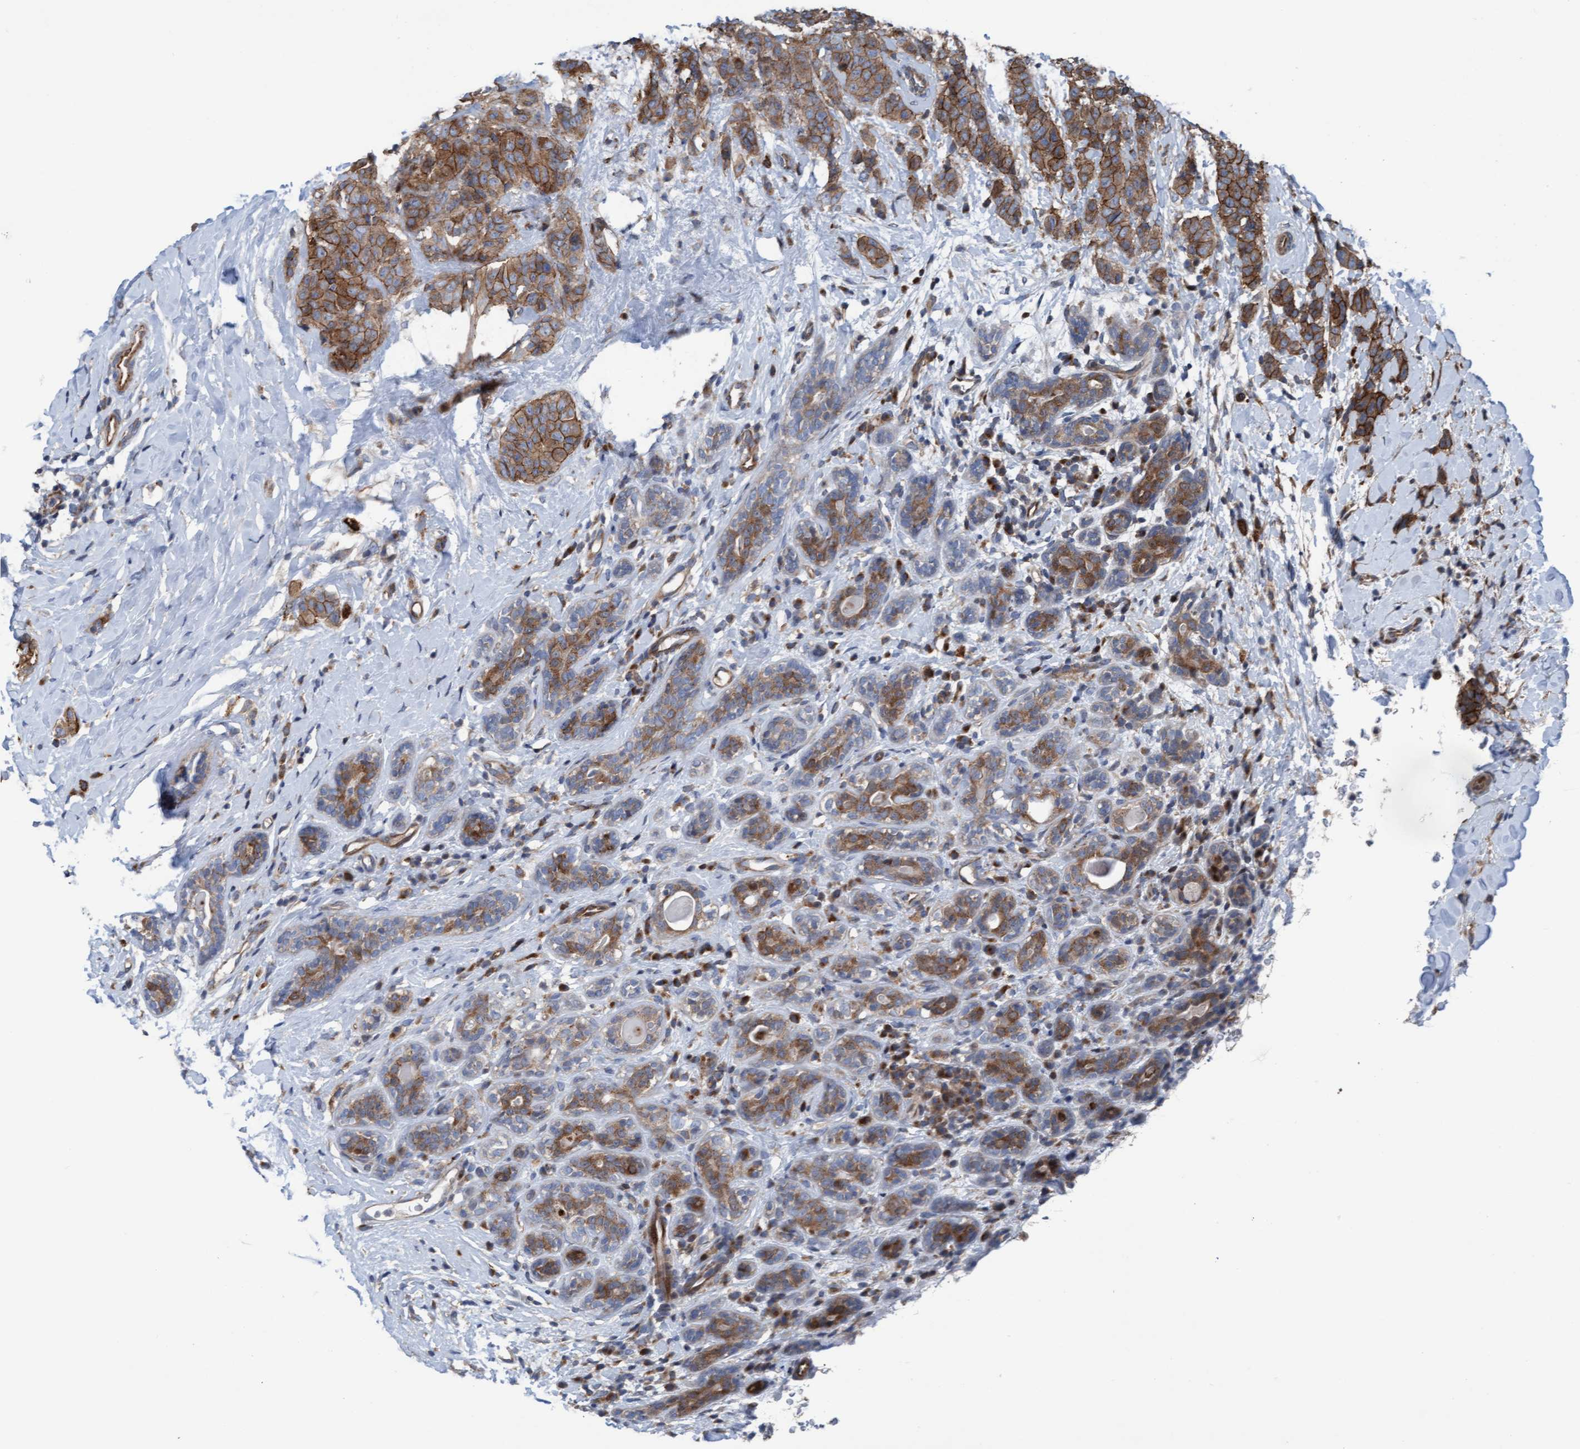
{"staining": {"intensity": "strong", "quantity": ">75%", "location": "cytoplasmic/membranous"}, "tissue": "breast cancer", "cell_type": "Tumor cells", "image_type": "cancer", "snomed": [{"axis": "morphology", "description": "Normal tissue, NOS"}, {"axis": "morphology", "description": "Duct carcinoma"}, {"axis": "topography", "description": "Breast"}], "caption": "Strong cytoplasmic/membranous expression for a protein is seen in about >75% of tumor cells of breast cancer (intraductal carcinoma) using IHC.", "gene": "KLHL26", "patient": {"sex": "female", "age": 40}}